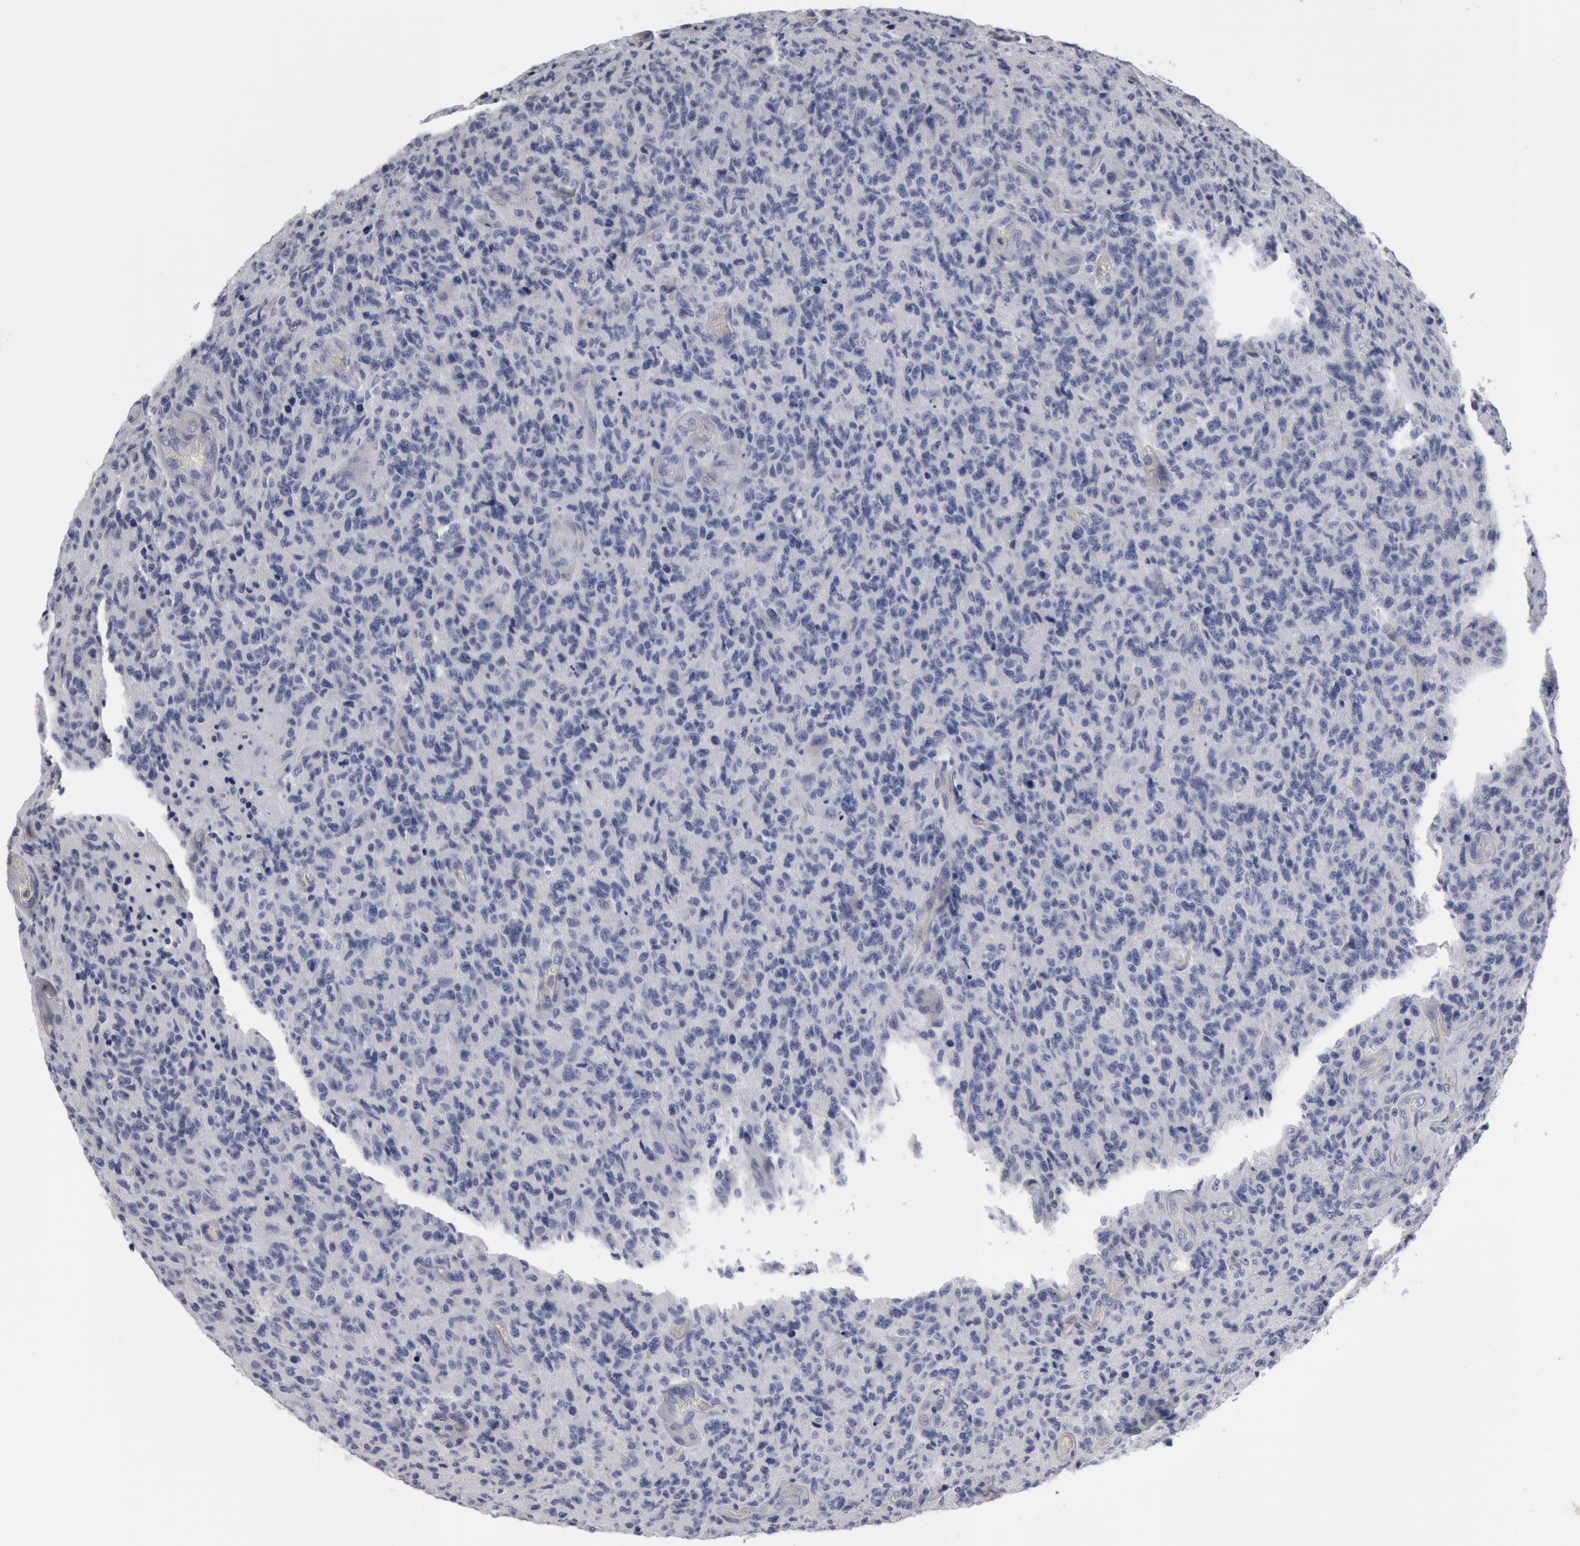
{"staining": {"intensity": "negative", "quantity": "none", "location": "none"}, "tissue": "glioma", "cell_type": "Tumor cells", "image_type": "cancer", "snomed": [{"axis": "morphology", "description": "Glioma, malignant, High grade"}, {"axis": "topography", "description": "Brain"}], "caption": "IHC micrograph of human glioma stained for a protein (brown), which demonstrates no expression in tumor cells.", "gene": "FOXA2", "patient": {"sex": "male", "age": 36}}